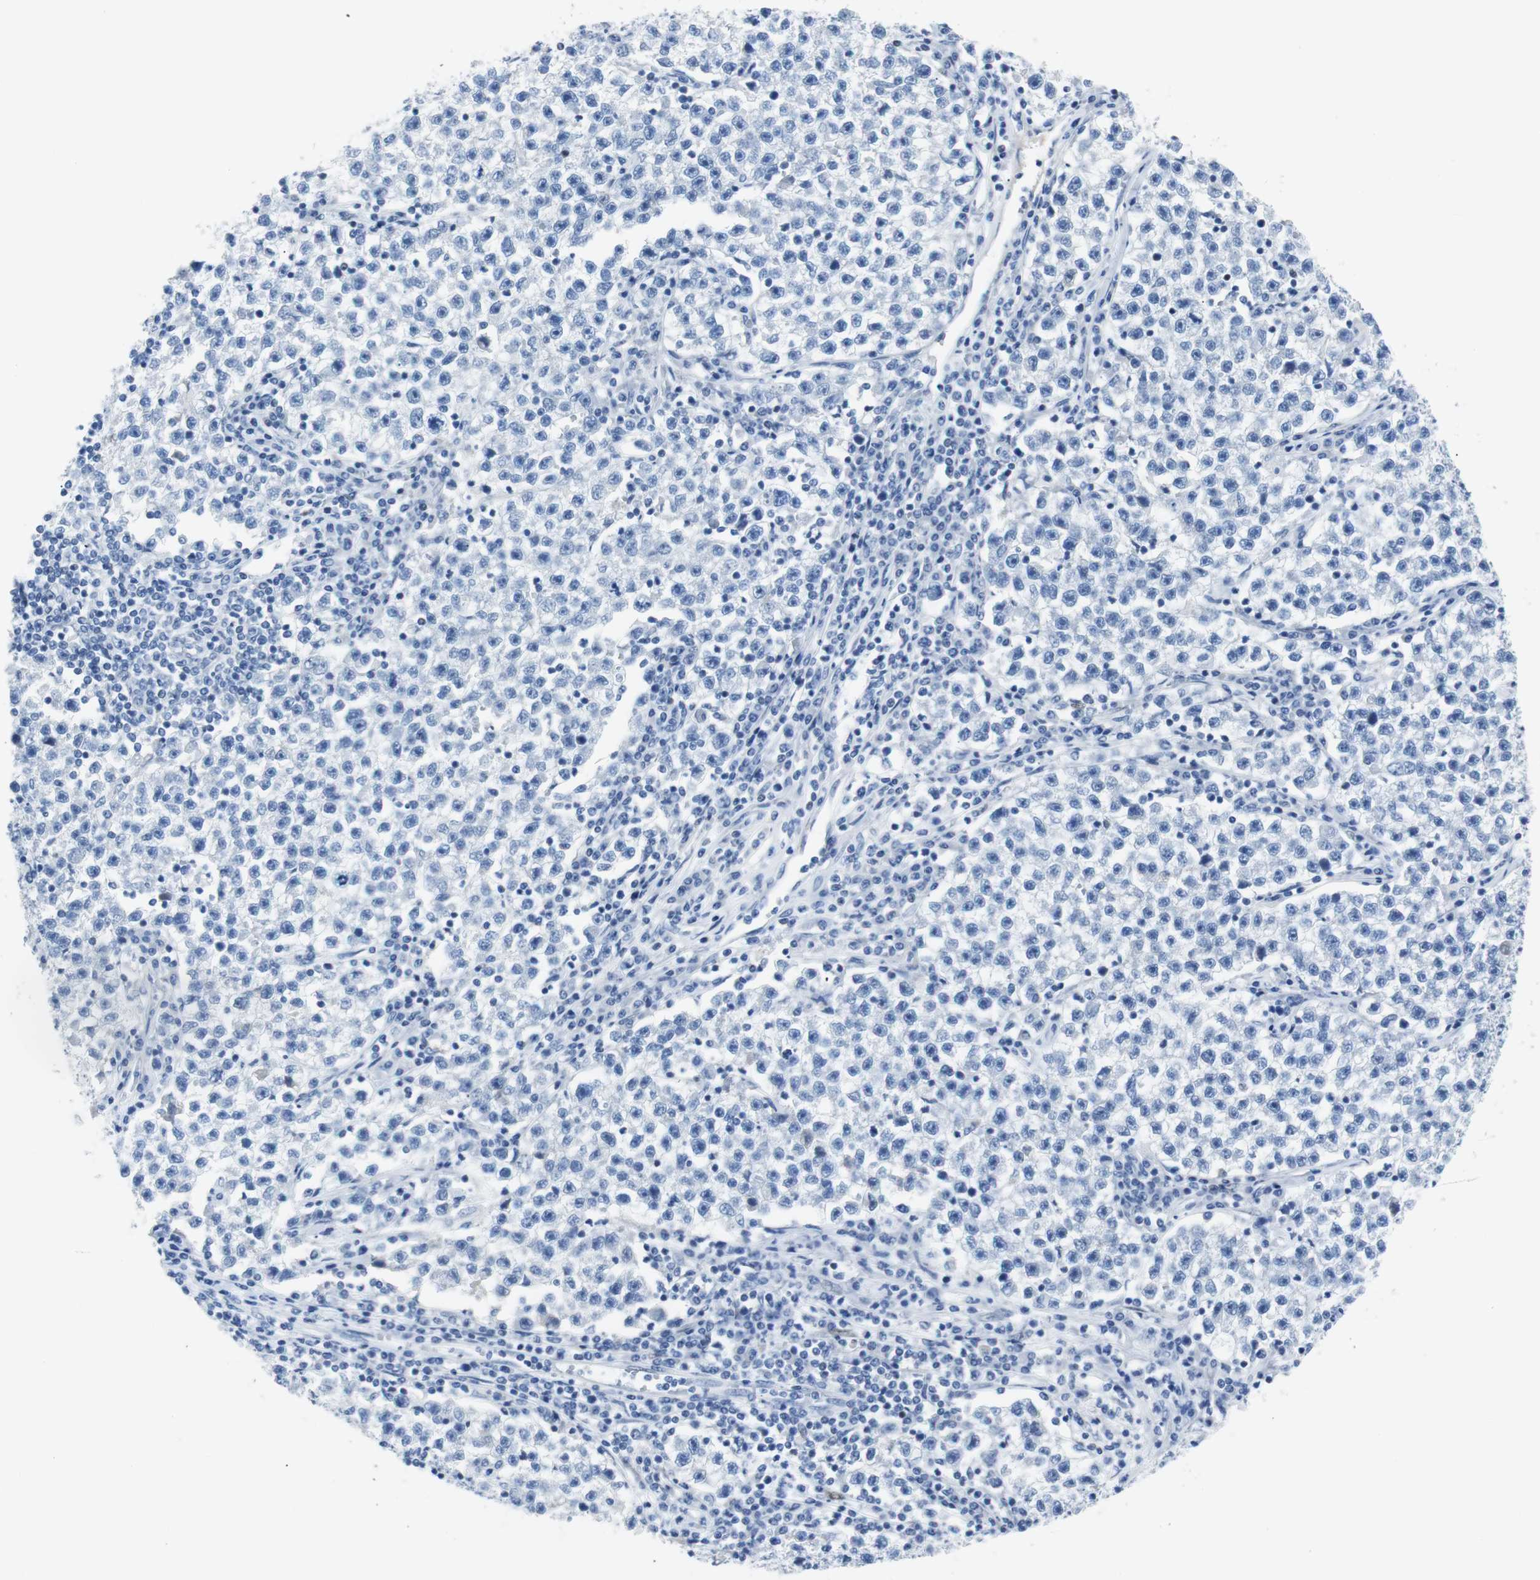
{"staining": {"intensity": "negative", "quantity": "none", "location": "none"}, "tissue": "testis cancer", "cell_type": "Tumor cells", "image_type": "cancer", "snomed": [{"axis": "morphology", "description": "Seminoma, NOS"}, {"axis": "topography", "description": "Testis"}], "caption": "Tumor cells show no significant protein staining in seminoma (testis). (Brightfield microscopy of DAB (3,3'-diaminobenzidine) IHC at high magnification).", "gene": "JUN", "patient": {"sex": "male", "age": 22}}